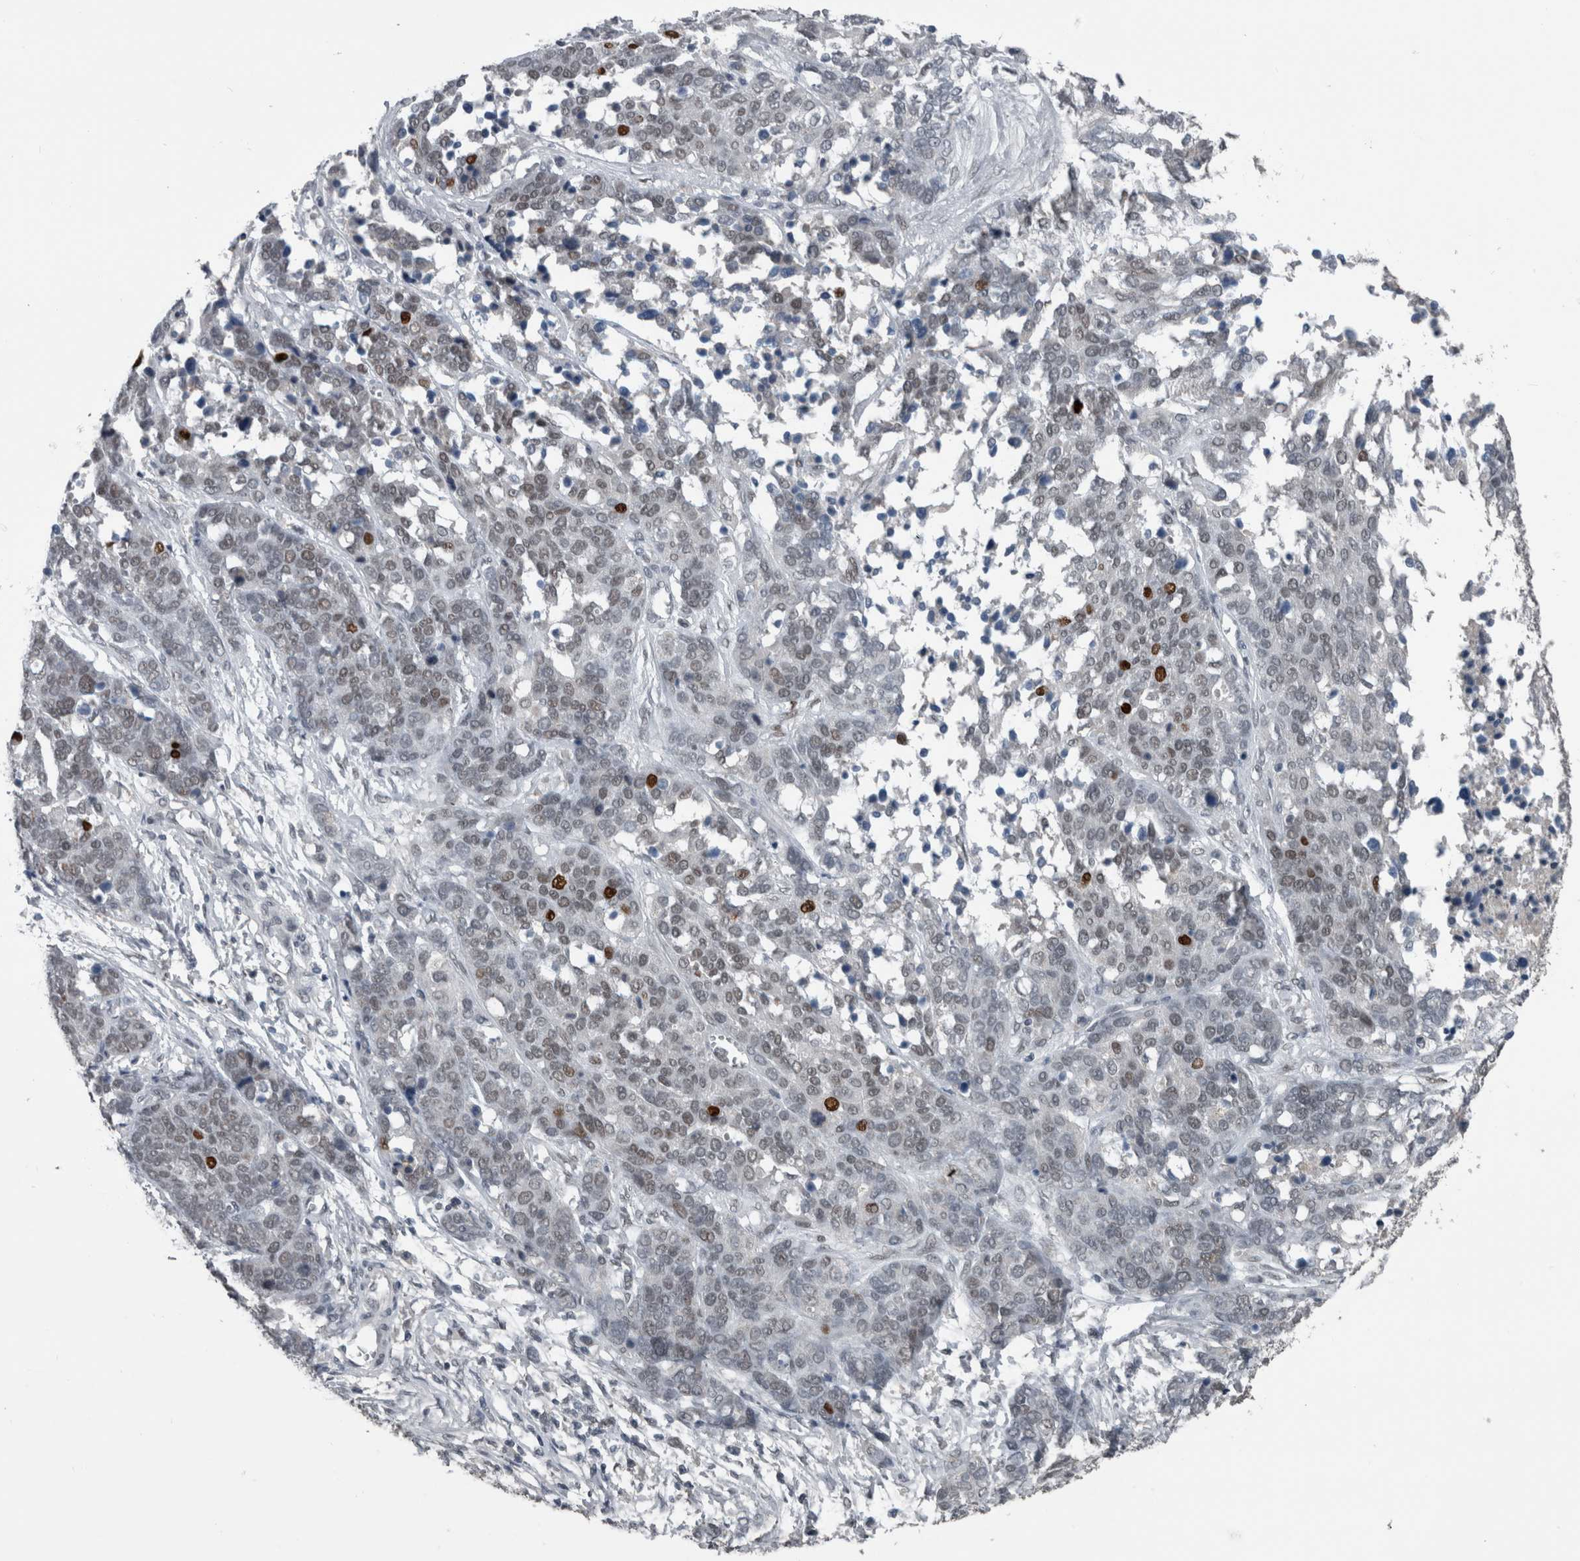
{"staining": {"intensity": "strong", "quantity": "<25%", "location": "nuclear"}, "tissue": "ovarian cancer", "cell_type": "Tumor cells", "image_type": "cancer", "snomed": [{"axis": "morphology", "description": "Cystadenocarcinoma, serous, NOS"}, {"axis": "topography", "description": "Ovary"}], "caption": "Human serous cystadenocarcinoma (ovarian) stained with a brown dye exhibits strong nuclear positive positivity in about <25% of tumor cells.", "gene": "ZBTB21", "patient": {"sex": "female", "age": 44}}